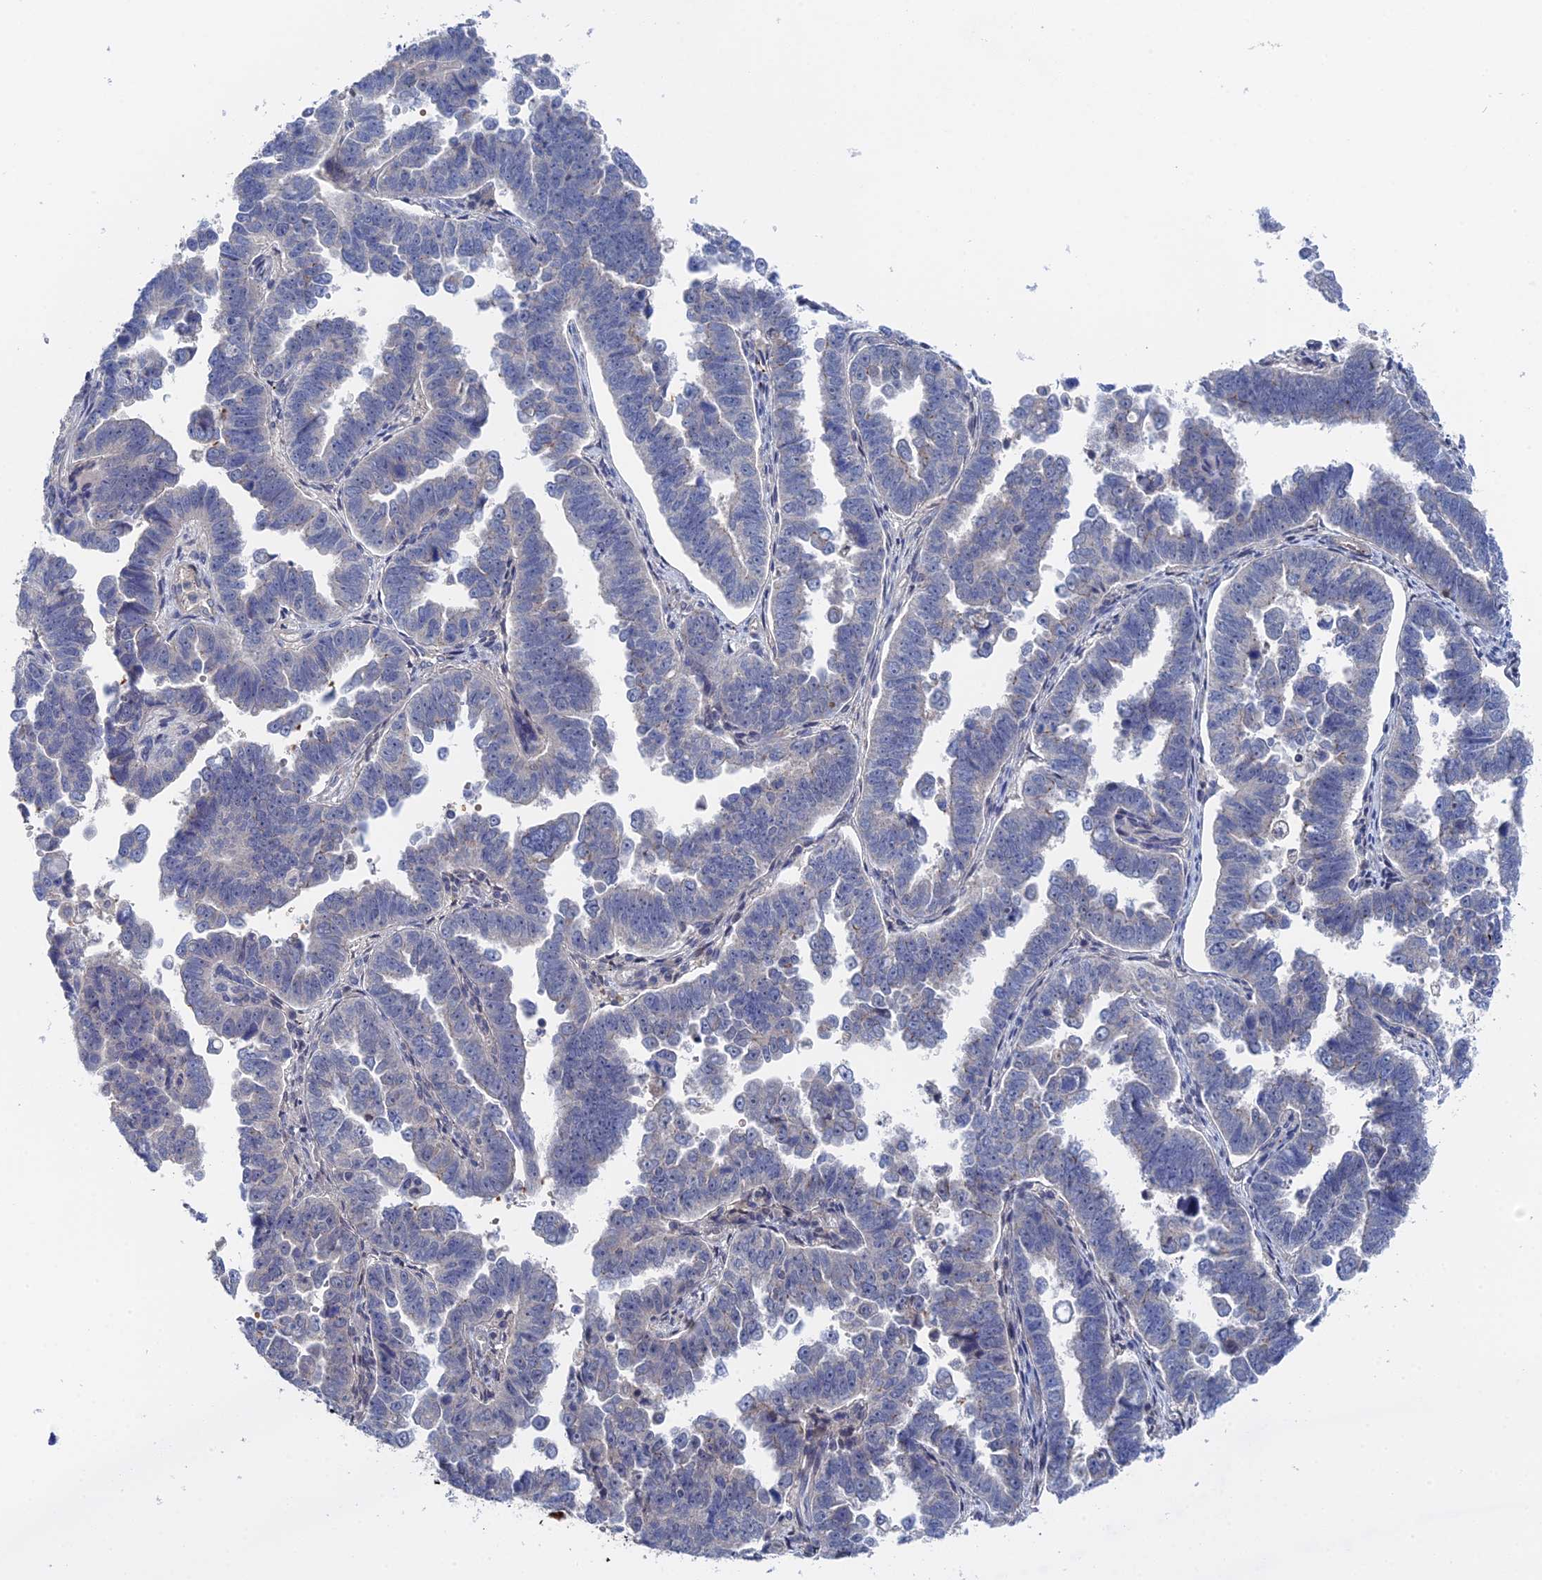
{"staining": {"intensity": "negative", "quantity": "none", "location": "none"}, "tissue": "endometrial cancer", "cell_type": "Tumor cells", "image_type": "cancer", "snomed": [{"axis": "morphology", "description": "Adenocarcinoma, NOS"}, {"axis": "topography", "description": "Endometrium"}], "caption": "The micrograph reveals no staining of tumor cells in endometrial adenocarcinoma.", "gene": "MTHFSD", "patient": {"sex": "female", "age": 75}}